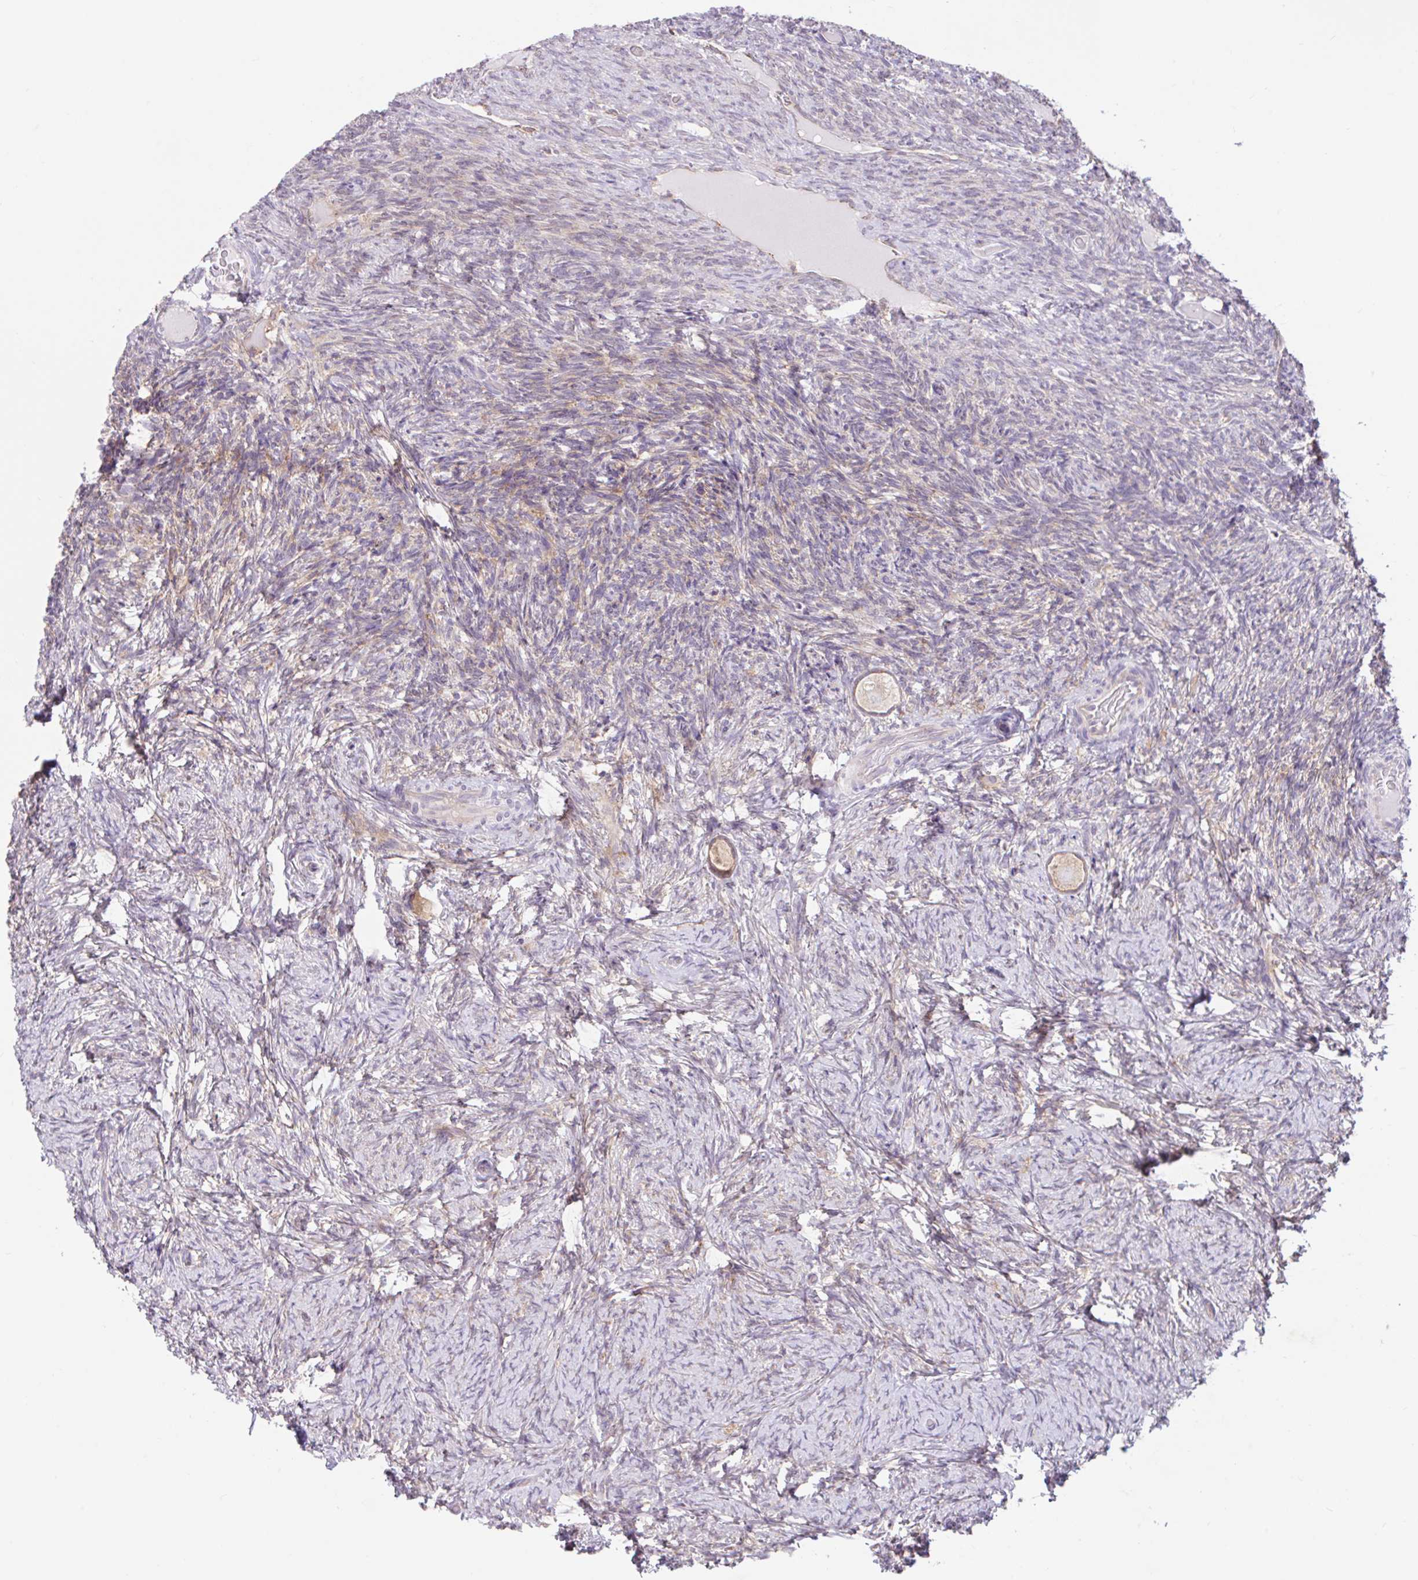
{"staining": {"intensity": "moderate", "quantity": ">75%", "location": "cytoplasmic/membranous"}, "tissue": "ovary", "cell_type": "Follicle cells", "image_type": "normal", "snomed": [{"axis": "morphology", "description": "Normal tissue, NOS"}, {"axis": "topography", "description": "Ovary"}], "caption": "Follicle cells reveal medium levels of moderate cytoplasmic/membranous expression in about >75% of cells in unremarkable human ovary.", "gene": "RALBP1", "patient": {"sex": "female", "age": 34}}